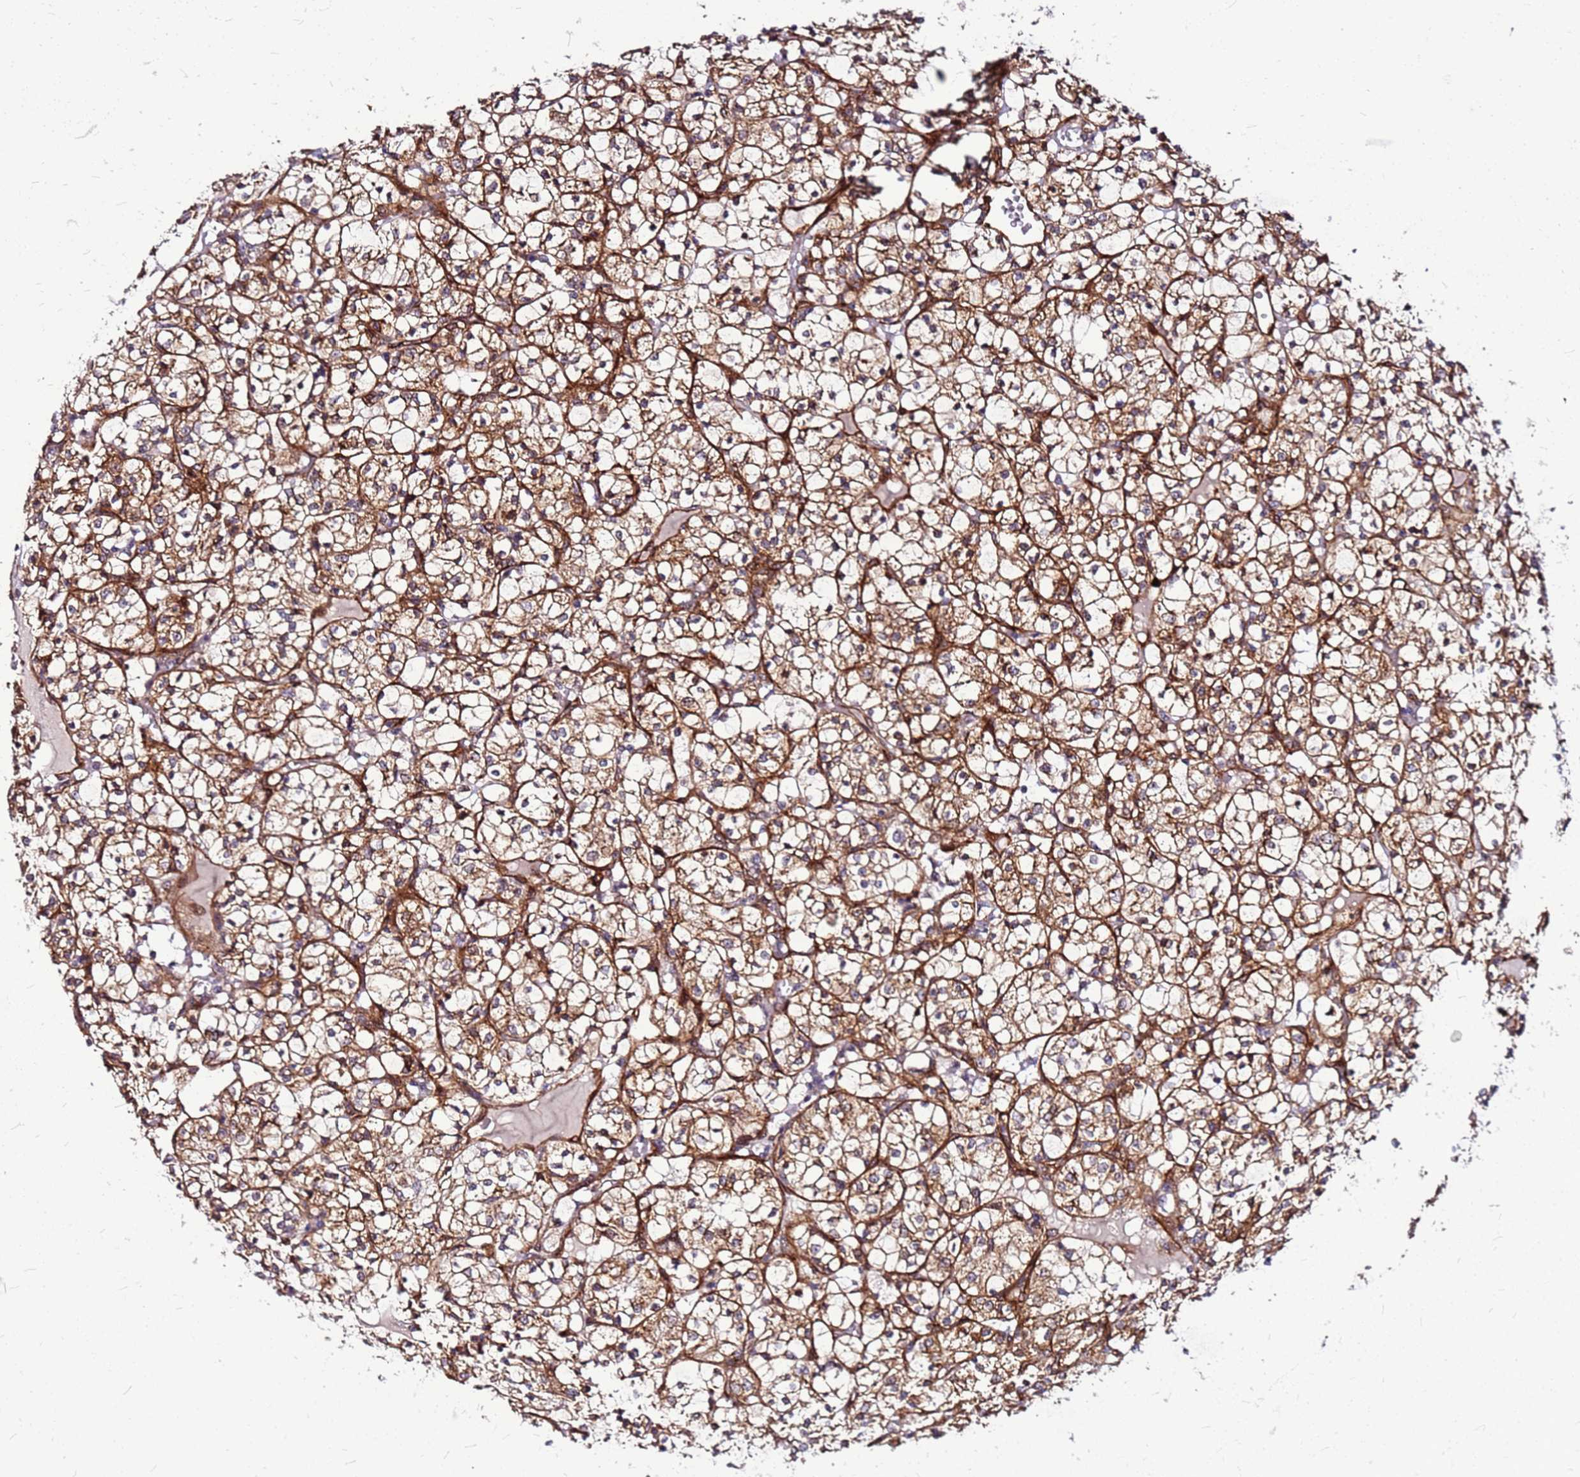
{"staining": {"intensity": "moderate", "quantity": ">75%", "location": "cytoplasmic/membranous"}, "tissue": "renal cancer", "cell_type": "Tumor cells", "image_type": "cancer", "snomed": [{"axis": "morphology", "description": "Adenocarcinoma, NOS"}, {"axis": "topography", "description": "Kidney"}], "caption": "Adenocarcinoma (renal) was stained to show a protein in brown. There is medium levels of moderate cytoplasmic/membranous positivity in about >75% of tumor cells.", "gene": "TOPAZ1", "patient": {"sex": "female", "age": 69}}